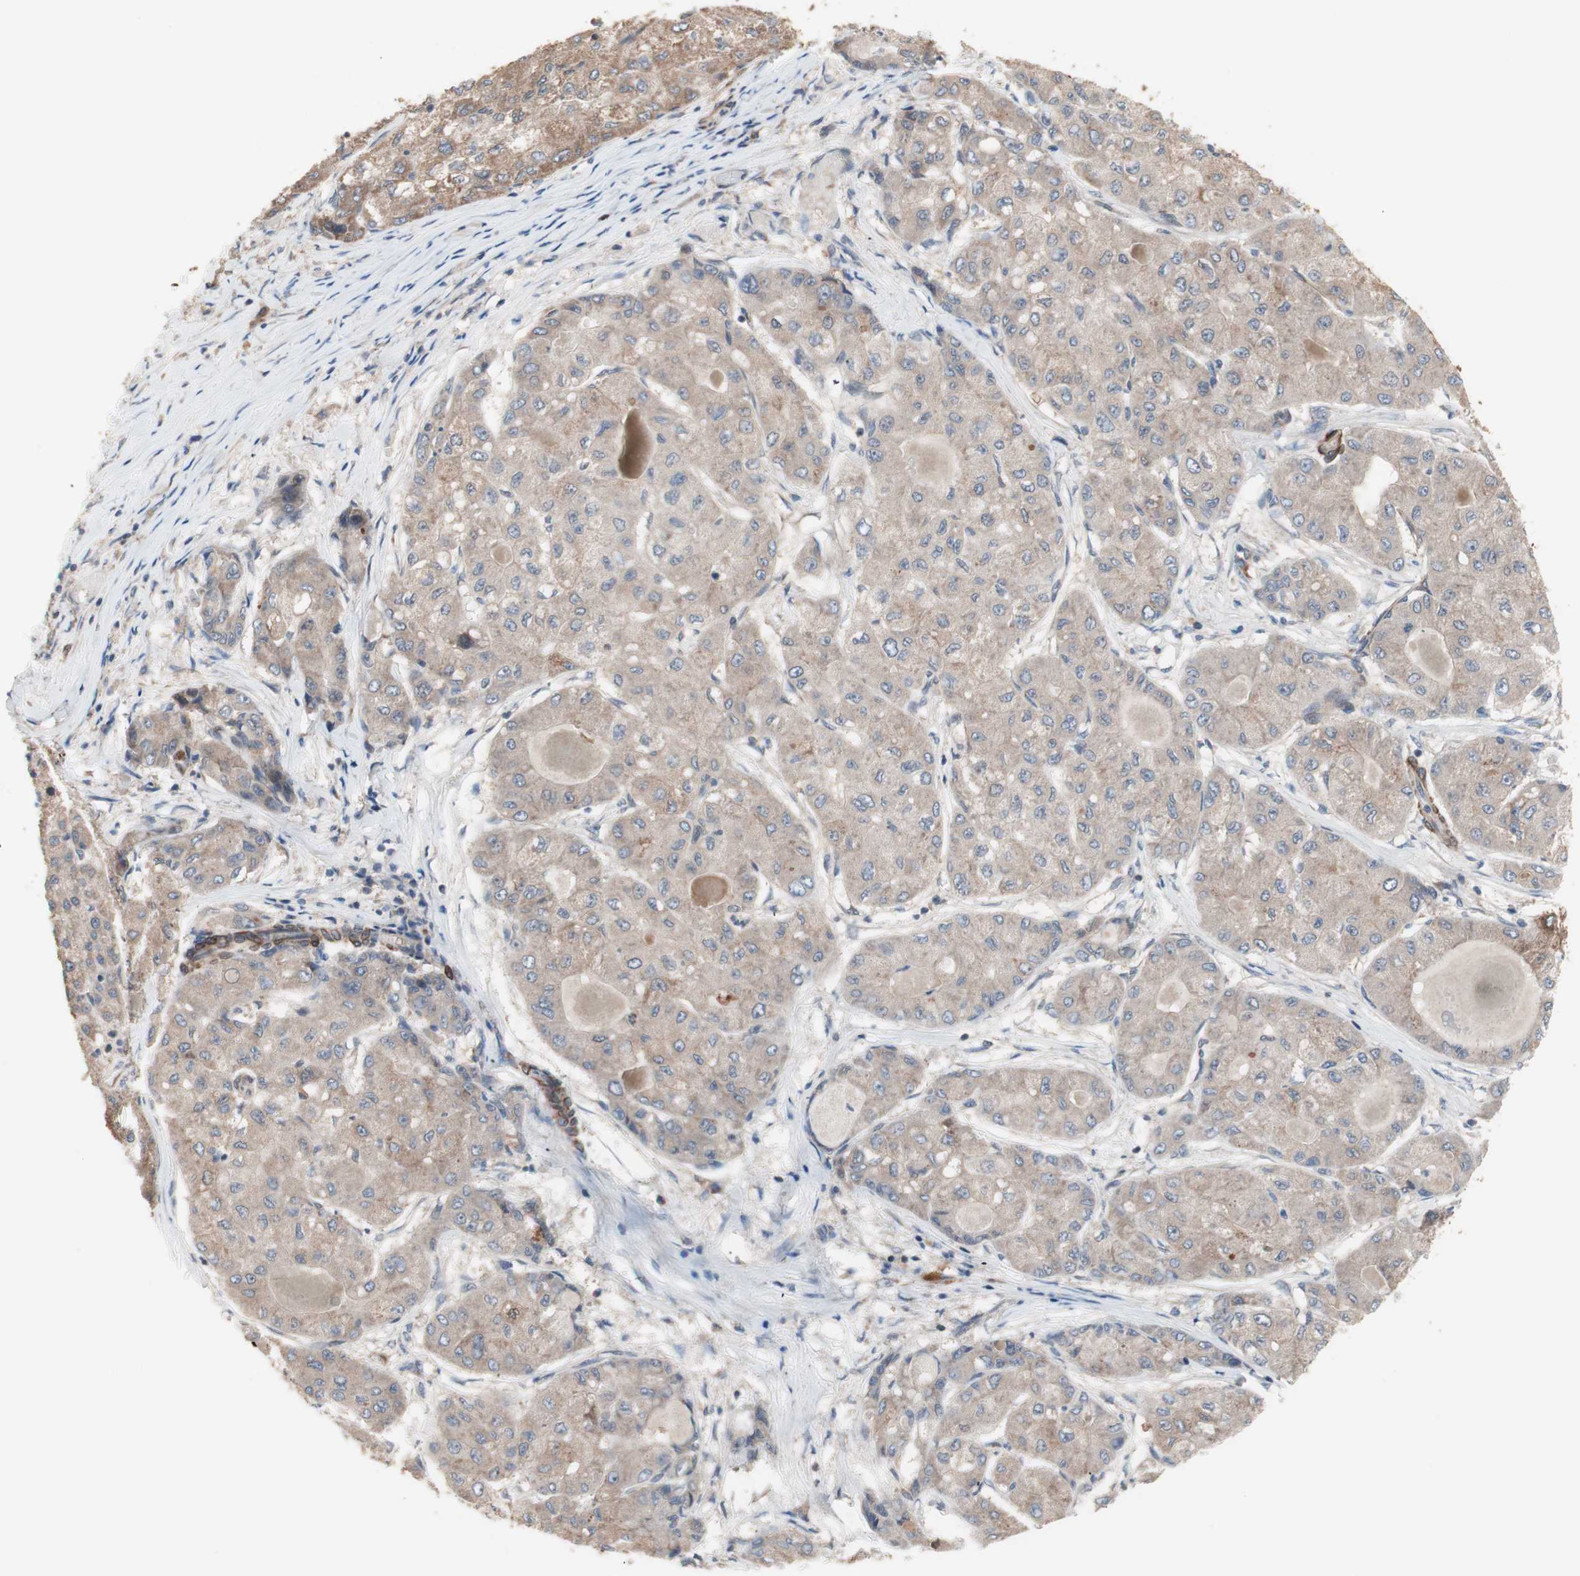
{"staining": {"intensity": "moderate", "quantity": ">75%", "location": "cytoplasmic/membranous"}, "tissue": "liver cancer", "cell_type": "Tumor cells", "image_type": "cancer", "snomed": [{"axis": "morphology", "description": "Carcinoma, Hepatocellular, NOS"}, {"axis": "topography", "description": "Liver"}], "caption": "Immunohistochemistry (IHC) of human liver cancer reveals medium levels of moderate cytoplasmic/membranous expression in about >75% of tumor cells. (DAB (3,3'-diaminobenzidine) IHC with brightfield microscopy, high magnification).", "gene": "HMBS", "patient": {"sex": "male", "age": 80}}